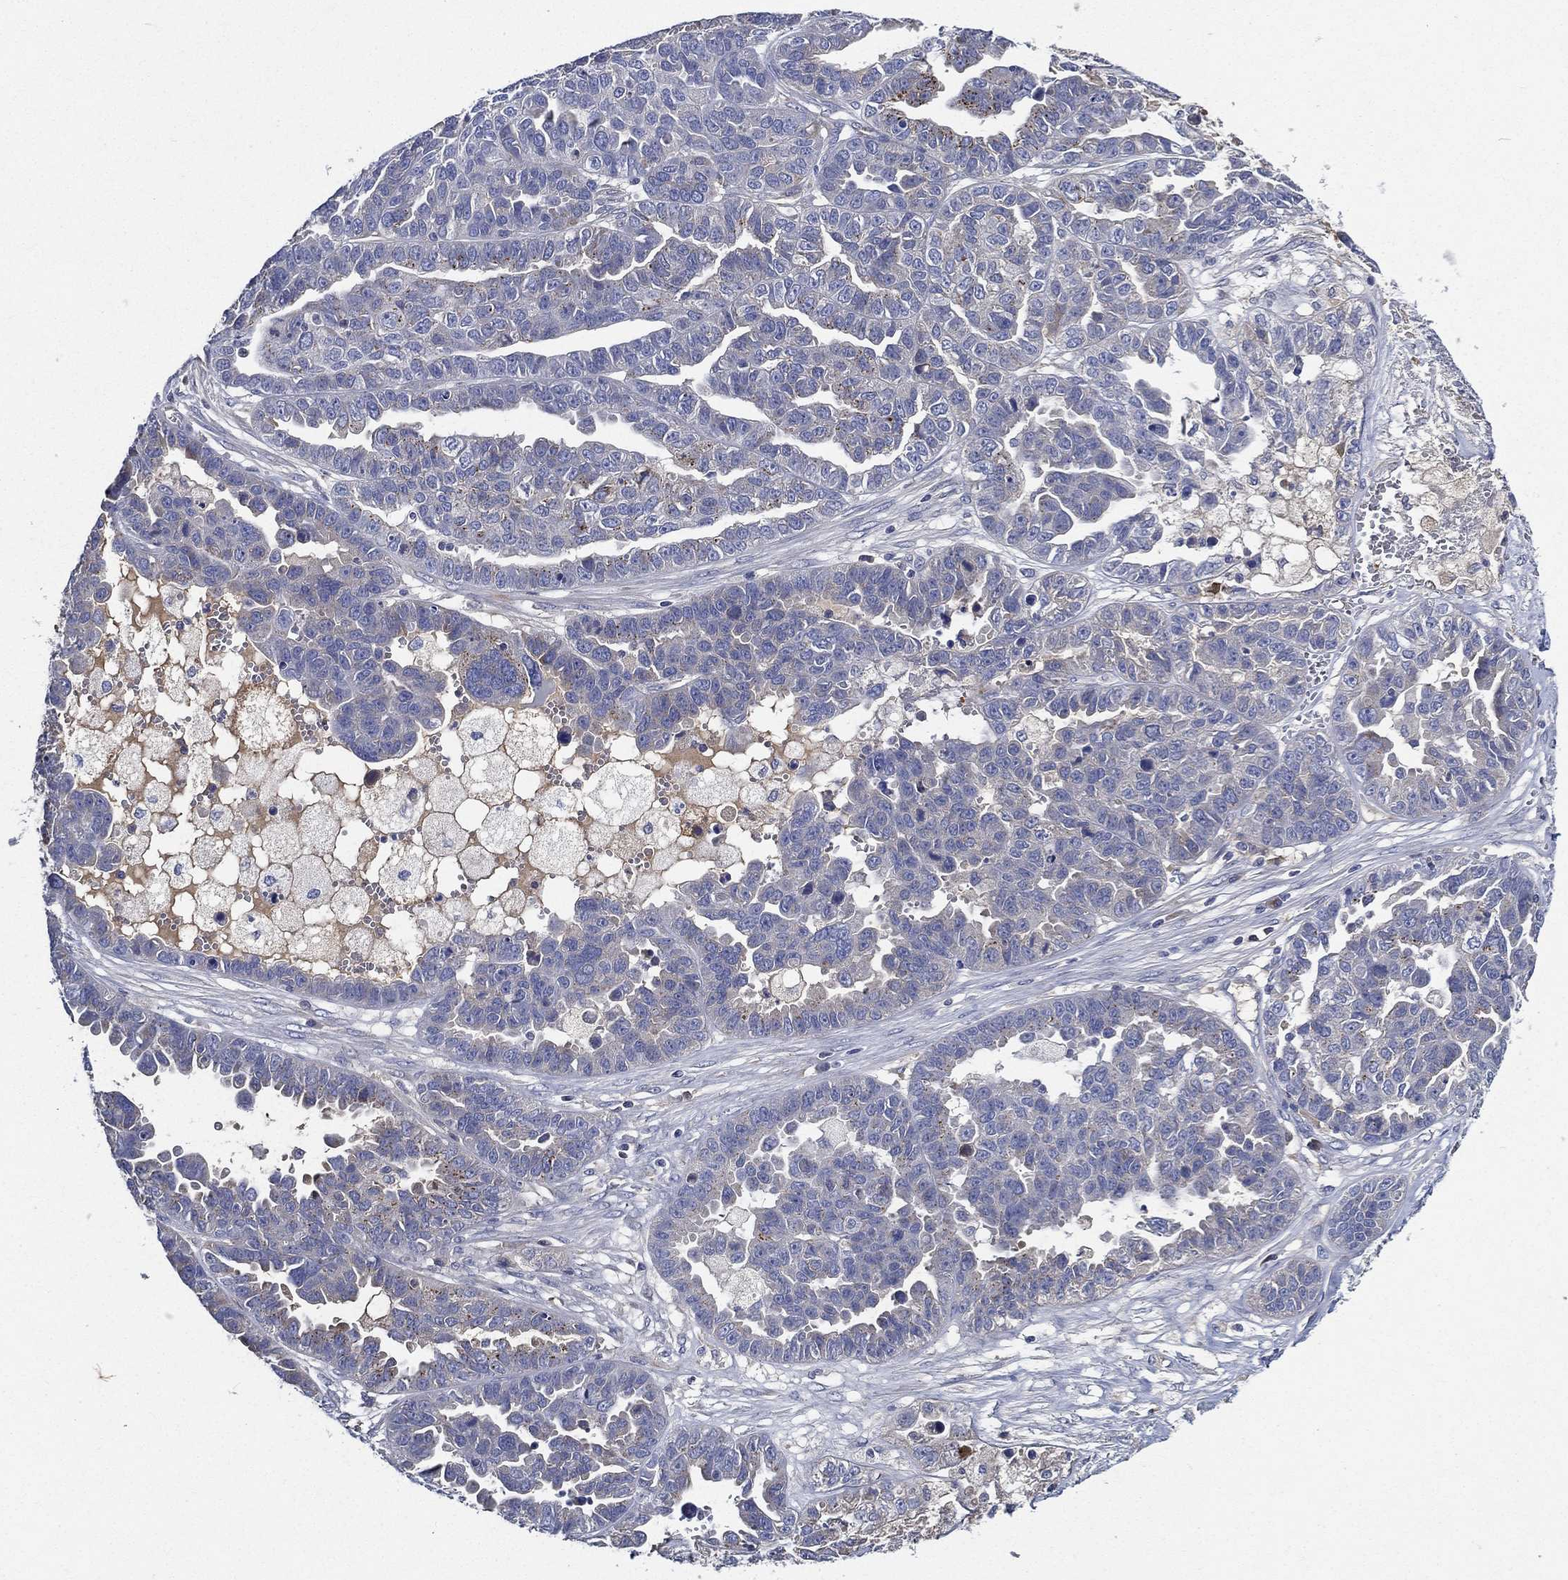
{"staining": {"intensity": "negative", "quantity": "none", "location": "none"}, "tissue": "ovarian cancer", "cell_type": "Tumor cells", "image_type": "cancer", "snomed": [{"axis": "morphology", "description": "Cystadenocarcinoma, serous, NOS"}, {"axis": "topography", "description": "Ovary"}], "caption": "Tumor cells show no significant positivity in serous cystadenocarcinoma (ovarian).", "gene": "TMPRSS11D", "patient": {"sex": "female", "age": 87}}